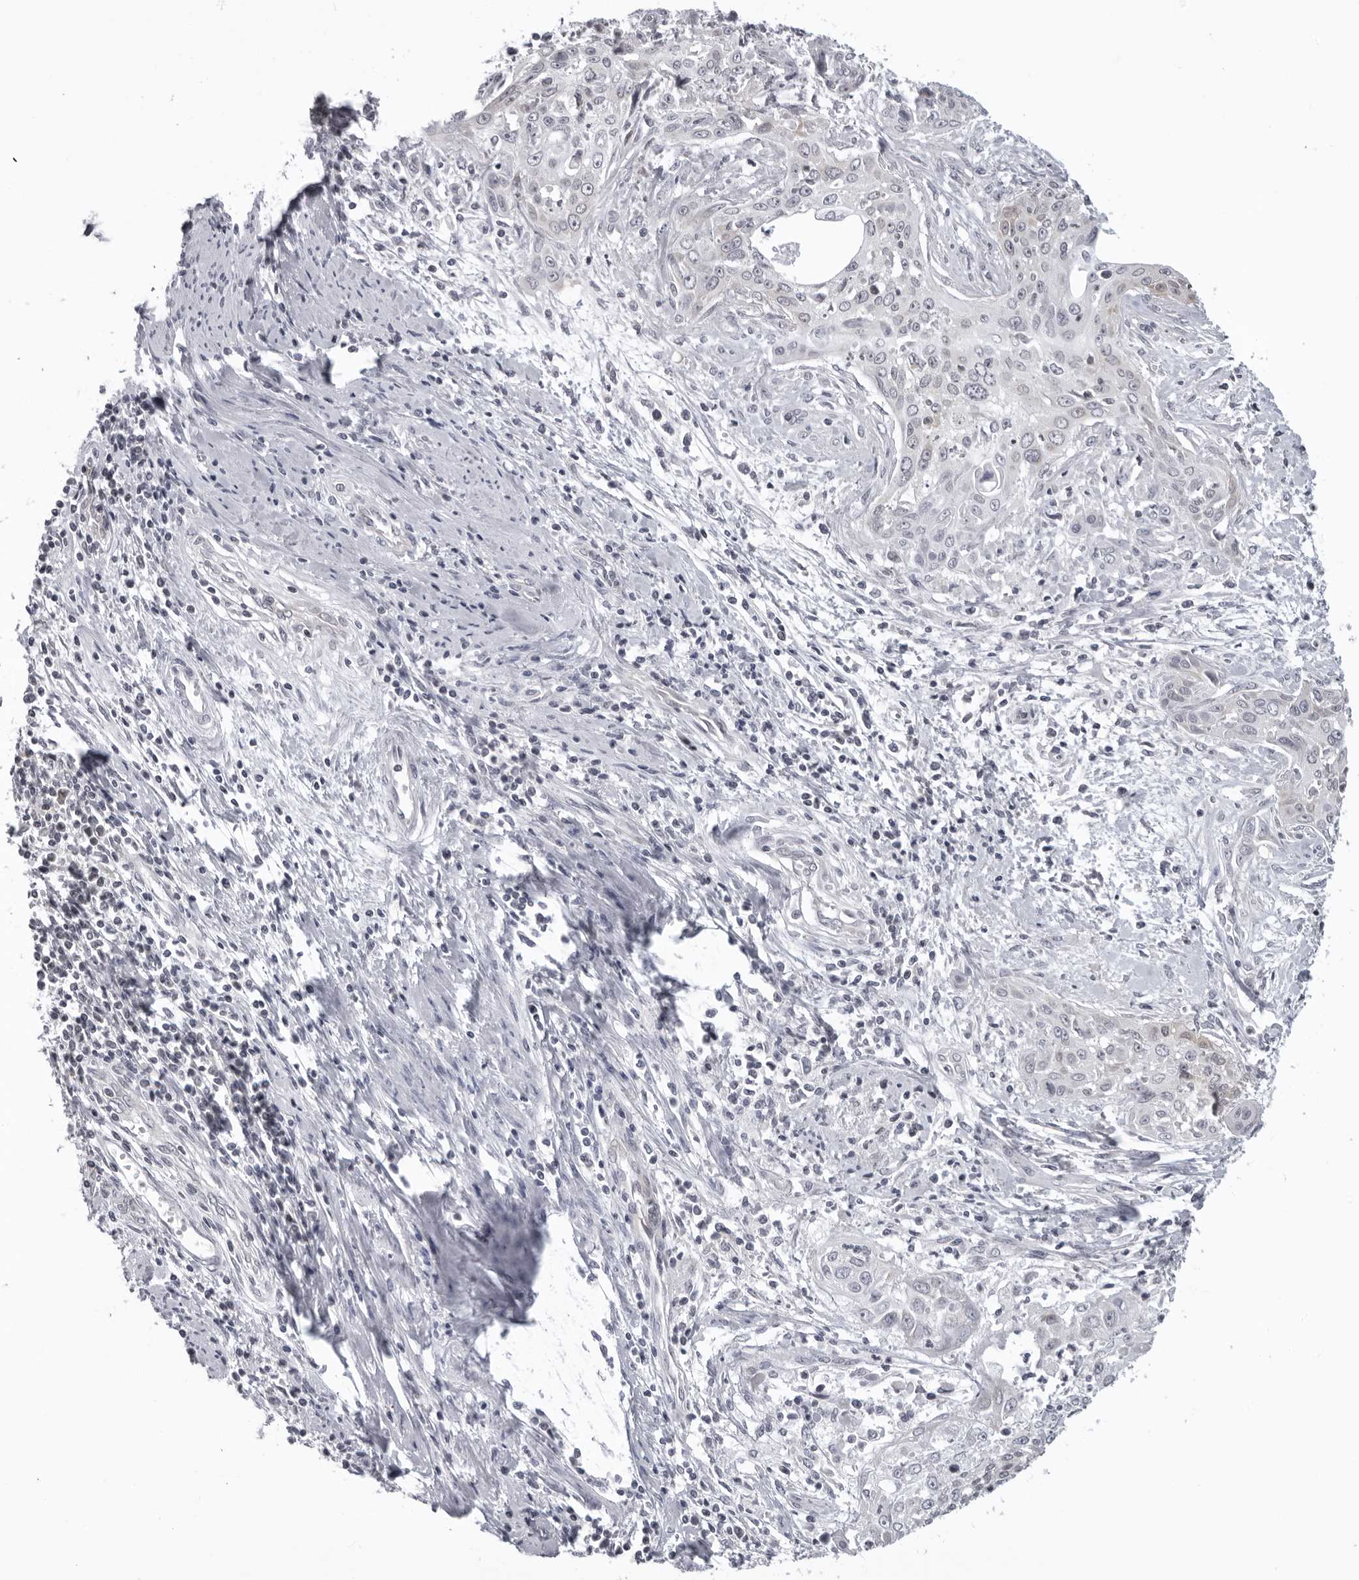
{"staining": {"intensity": "negative", "quantity": "none", "location": "none"}, "tissue": "cervical cancer", "cell_type": "Tumor cells", "image_type": "cancer", "snomed": [{"axis": "morphology", "description": "Squamous cell carcinoma, NOS"}, {"axis": "topography", "description": "Cervix"}], "caption": "The image reveals no significant staining in tumor cells of squamous cell carcinoma (cervical).", "gene": "MRPS15", "patient": {"sex": "female", "age": 55}}